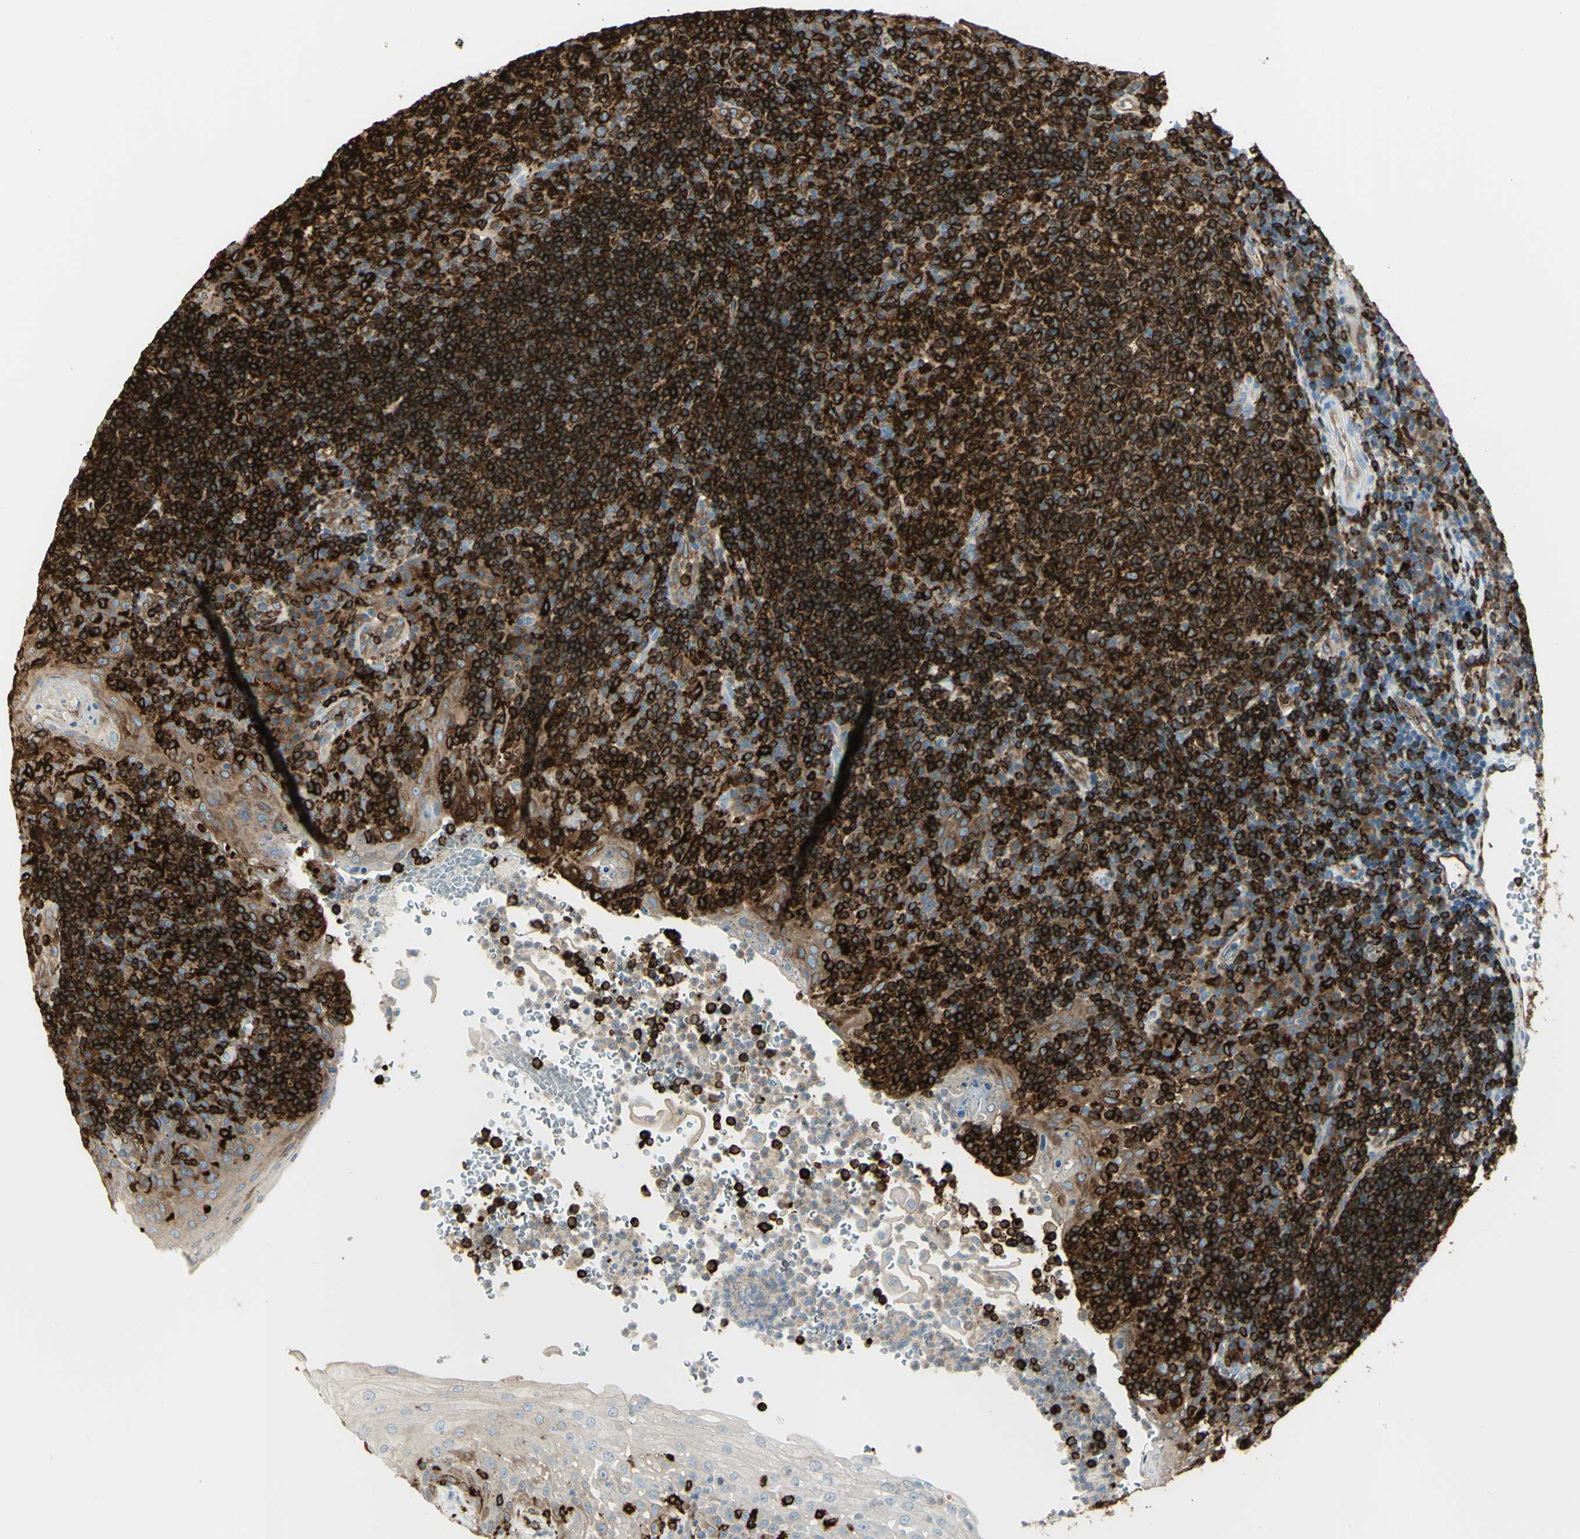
{"staining": {"intensity": "strong", "quantity": ">75%", "location": "cytoplasmic/membranous"}, "tissue": "tonsil", "cell_type": "Germinal center cells", "image_type": "normal", "snomed": [{"axis": "morphology", "description": "Normal tissue, NOS"}, {"axis": "topography", "description": "Tonsil"}], "caption": "Strong cytoplasmic/membranous protein expression is identified in approximately >75% of germinal center cells in tonsil. (DAB (3,3'-diaminobenzidine) IHC with brightfield microscopy, high magnification).", "gene": "CD74", "patient": {"sex": "female", "age": 40}}